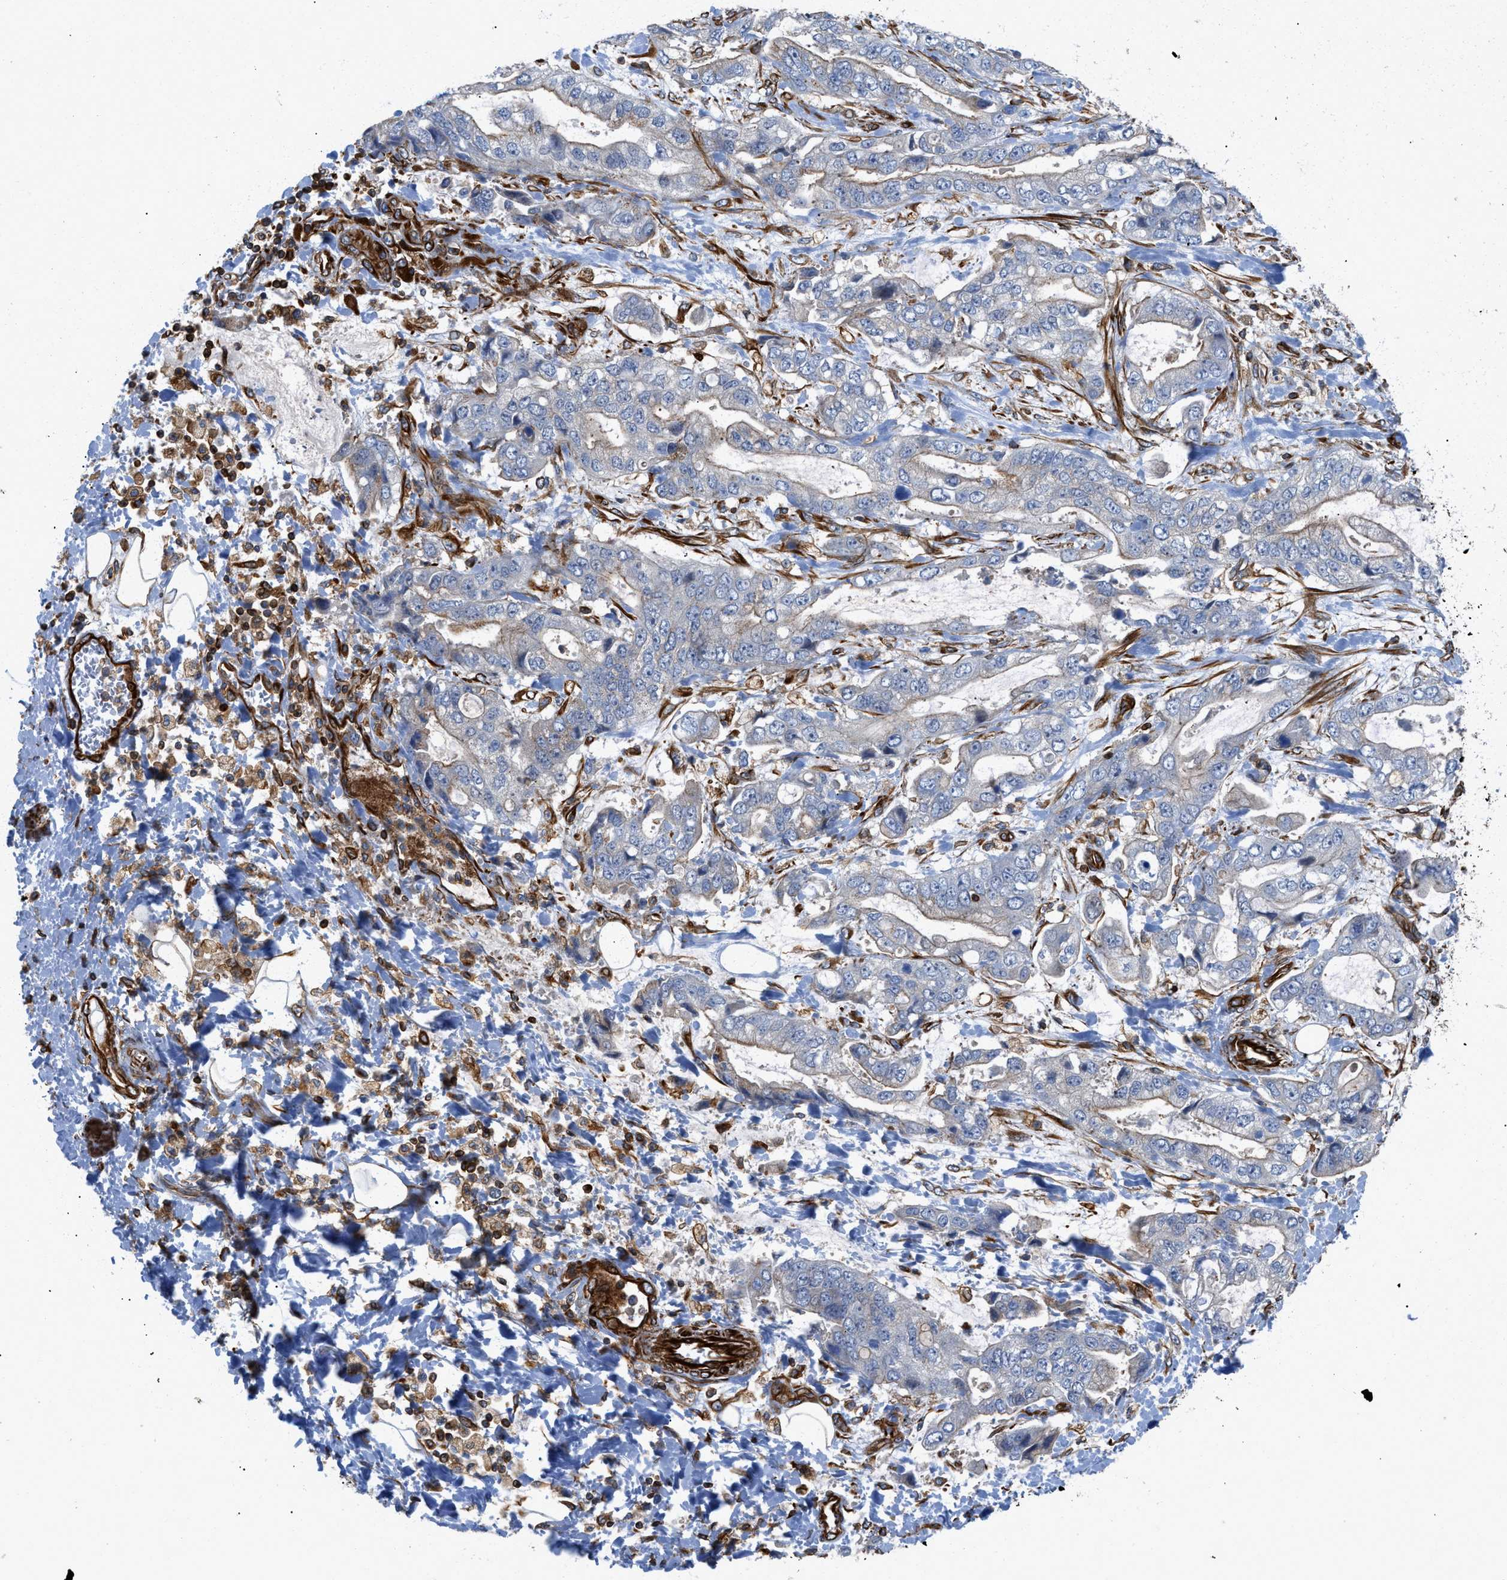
{"staining": {"intensity": "weak", "quantity": "25%-75%", "location": "cytoplasmic/membranous"}, "tissue": "stomach cancer", "cell_type": "Tumor cells", "image_type": "cancer", "snomed": [{"axis": "morphology", "description": "Normal tissue, NOS"}, {"axis": "morphology", "description": "Adenocarcinoma, NOS"}, {"axis": "topography", "description": "Stomach"}], "caption": "Immunohistochemical staining of human stomach cancer demonstrates low levels of weak cytoplasmic/membranous staining in about 25%-75% of tumor cells.", "gene": "PTPRE", "patient": {"sex": "male", "age": 62}}